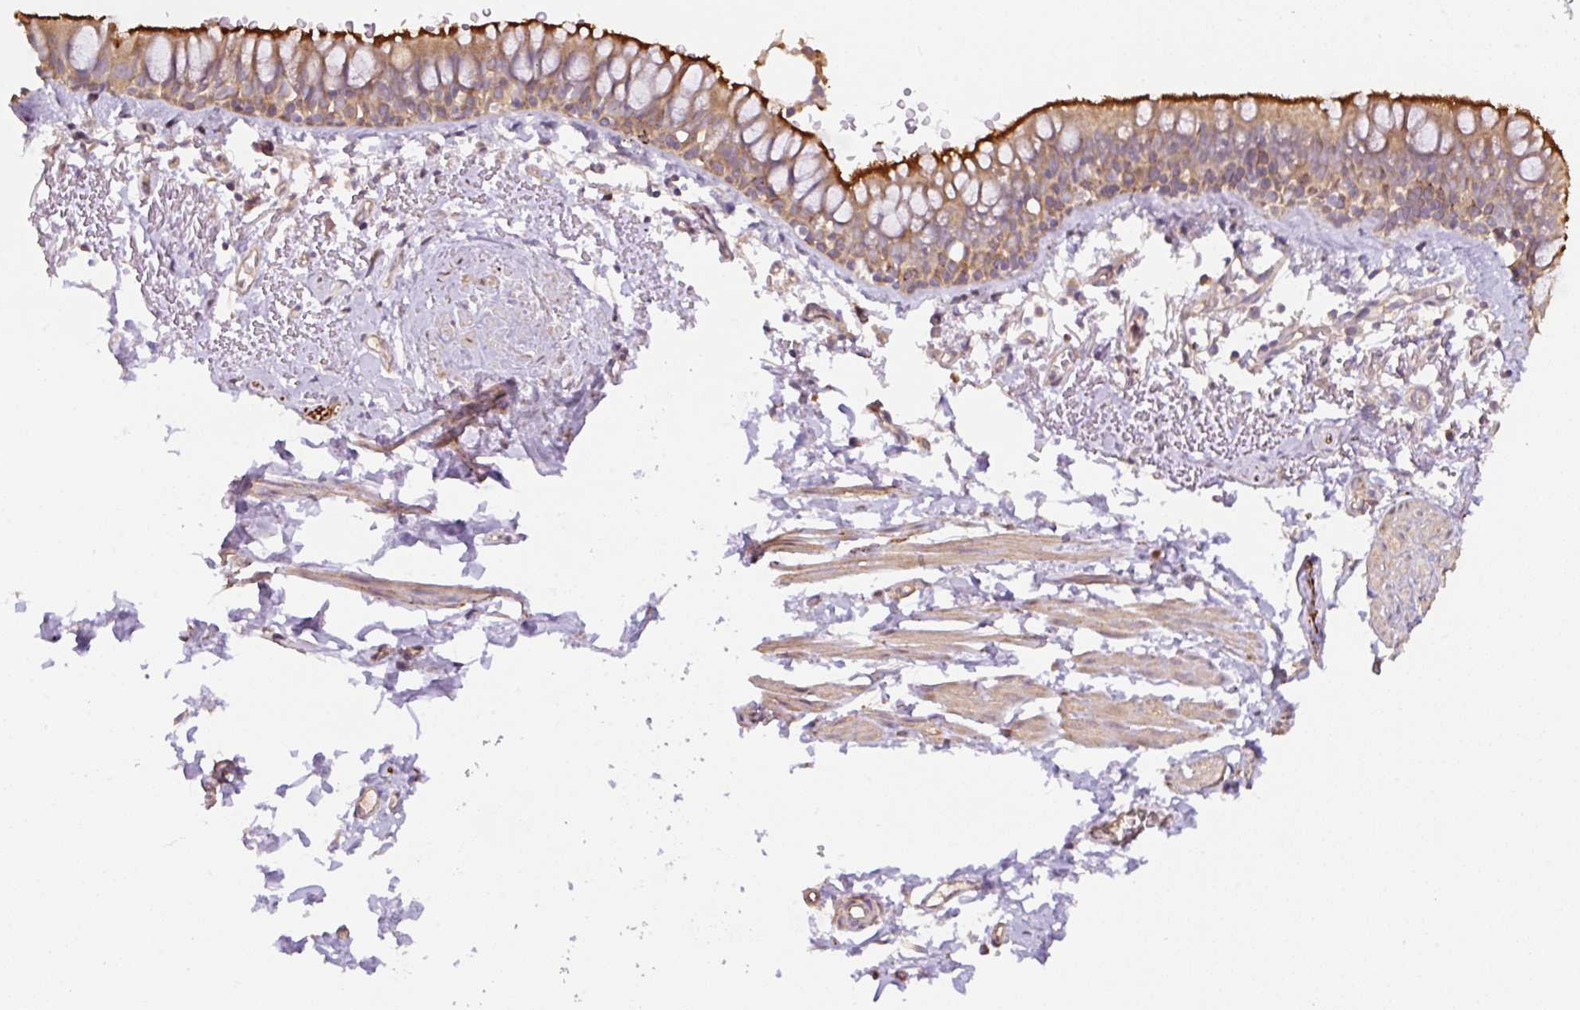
{"staining": {"intensity": "moderate", "quantity": ">75%", "location": "cytoplasmic/membranous"}, "tissue": "bronchus", "cell_type": "Respiratory epithelial cells", "image_type": "normal", "snomed": [{"axis": "morphology", "description": "Normal tissue, NOS"}, {"axis": "topography", "description": "Bronchus"}], "caption": "This histopathology image exhibits immunohistochemistry (IHC) staining of unremarkable human bronchus, with medium moderate cytoplasmic/membranous staining in about >75% of respiratory epithelial cells.", "gene": "COX8A", "patient": {"sex": "male", "age": 67}}